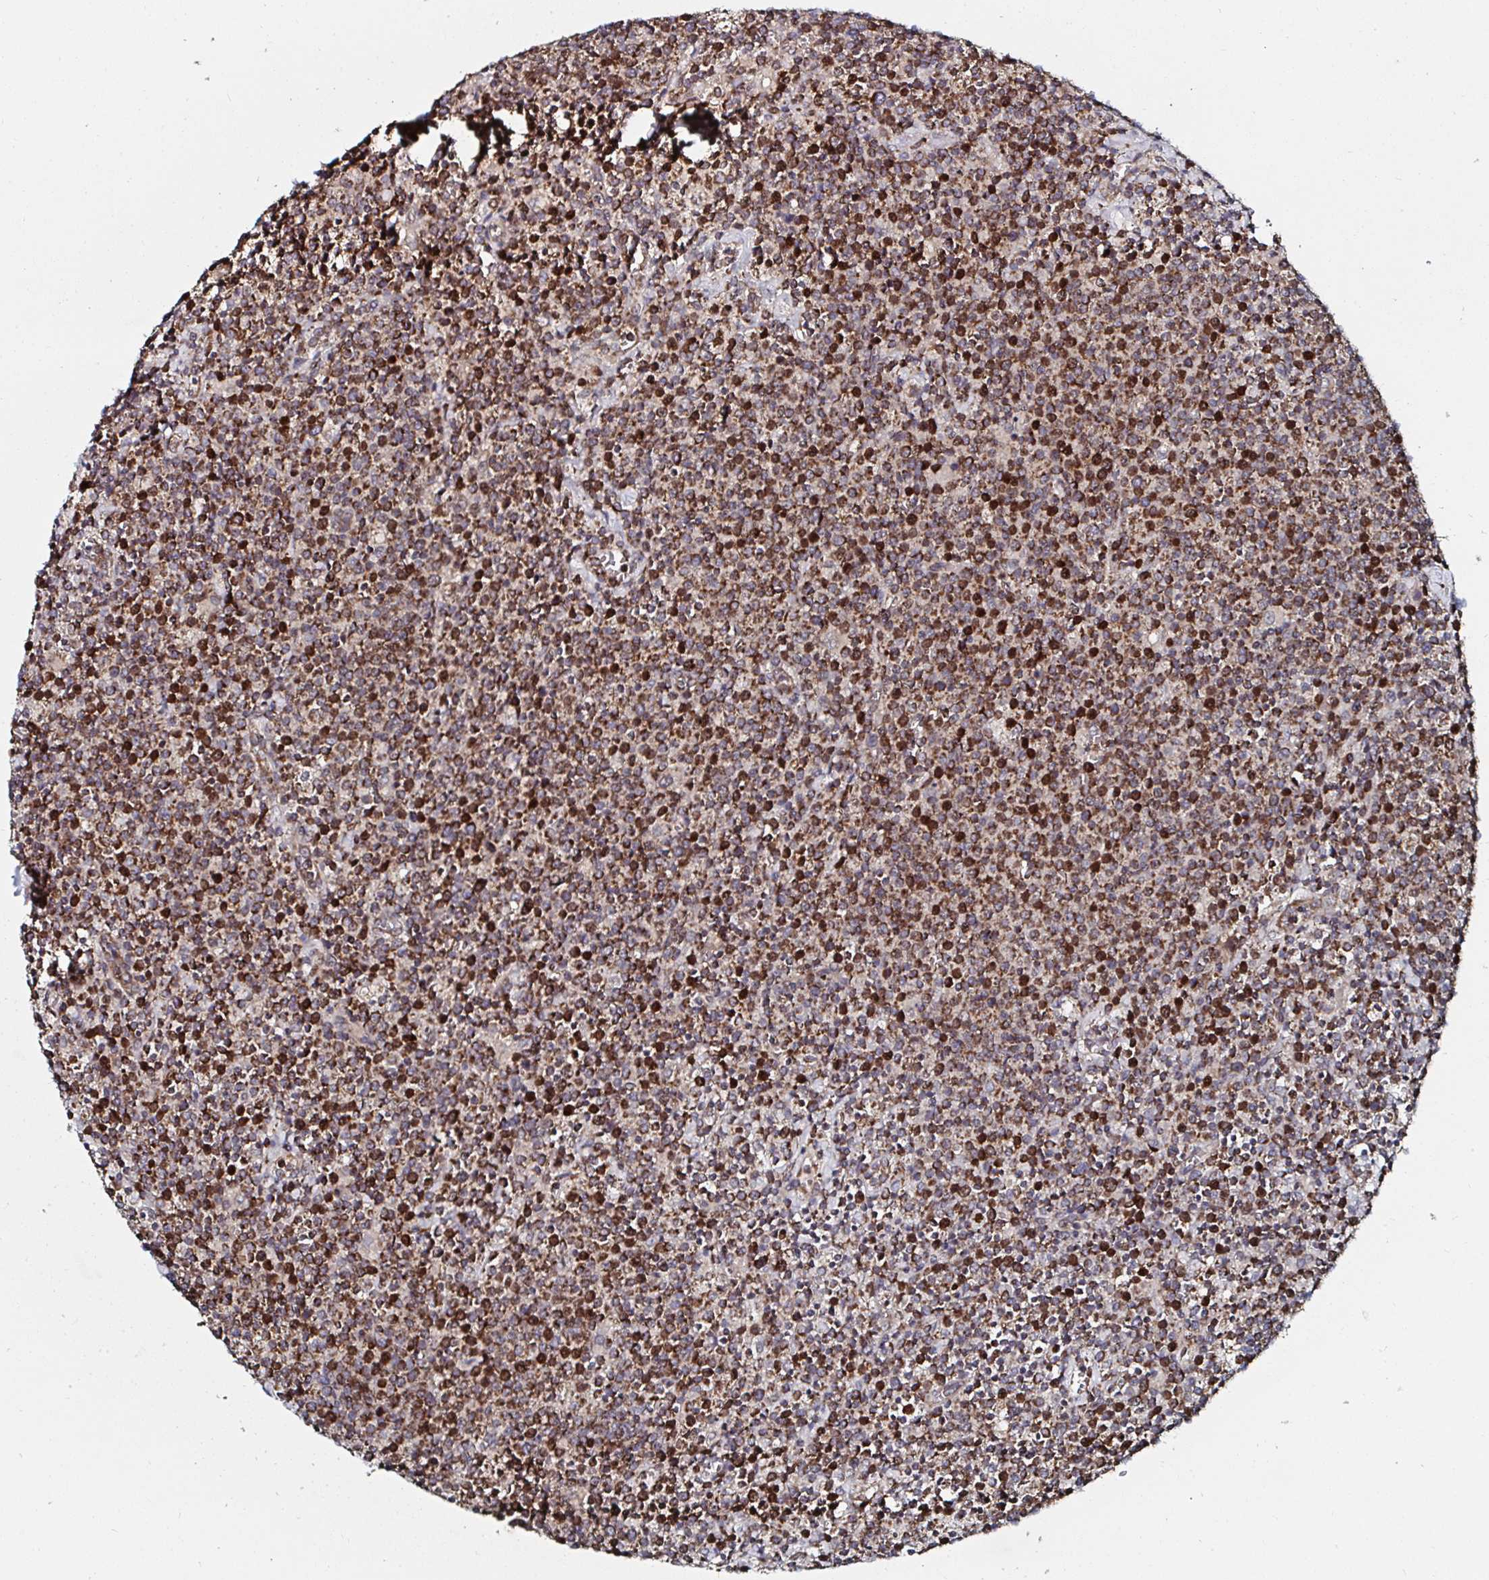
{"staining": {"intensity": "strong", "quantity": ">75%", "location": "cytoplasmic/membranous"}, "tissue": "lymphoma", "cell_type": "Tumor cells", "image_type": "cancer", "snomed": [{"axis": "morphology", "description": "Malignant lymphoma, non-Hodgkin's type, High grade"}, {"axis": "topography", "description": "Lymph node"}], "caption": "Protein staining exhibits strong cytoplasmic/membranous staining in about >75% of tumor cells in malignant lymphoma, non-Hodgkin's type (high-grade).", "gene": "ATAD3B", "patient": {"sex": "male", "age": 61}}